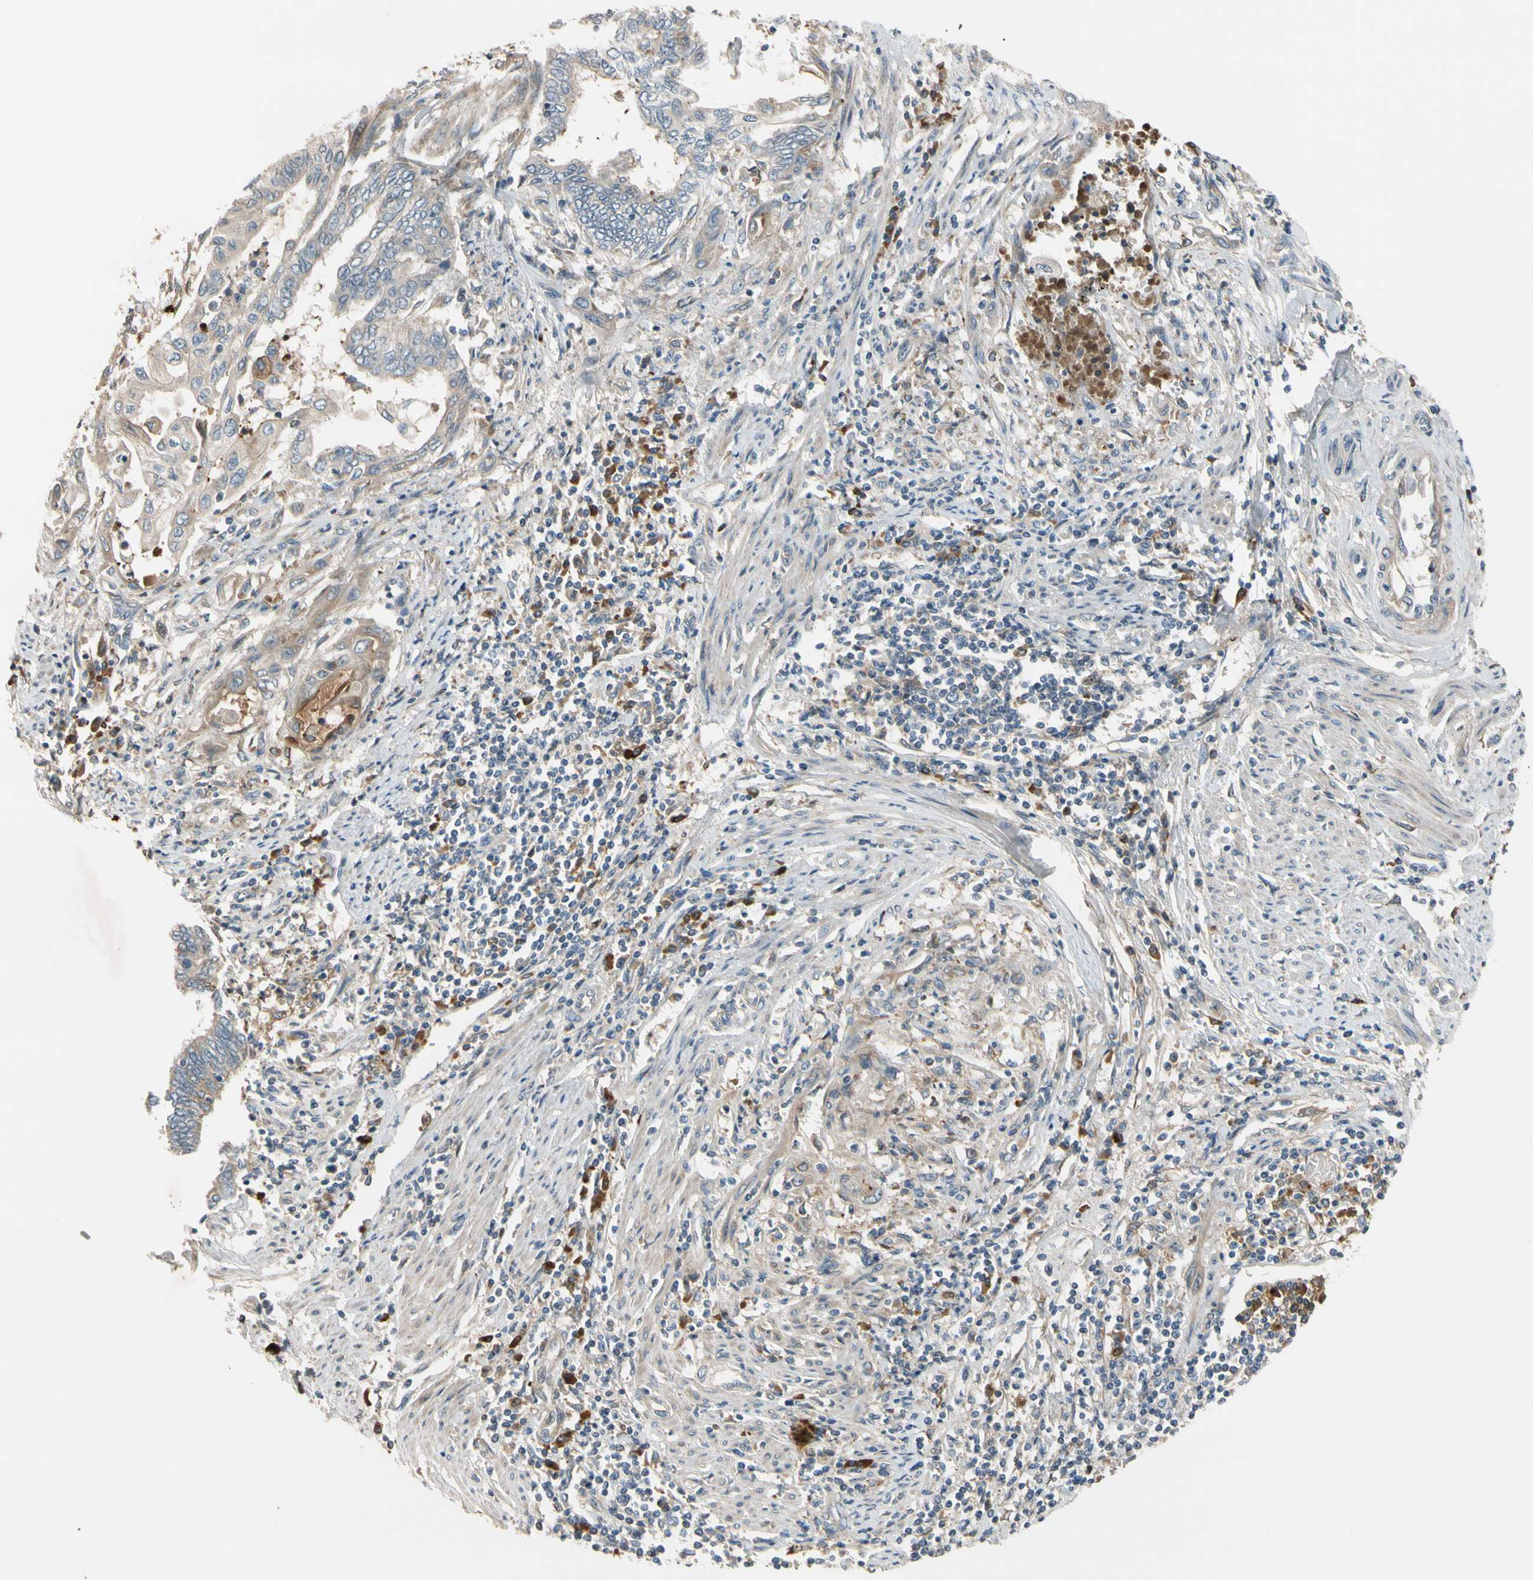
{"staining": {"intensity": "weak", "quantity": ">75%", "location": "cytoplasmic/membranous"}, "tissue": "endometrial cancer", "cell_type": "Tumor cells", "image_type": "cancer", "snomed": [{"axis": "morphology", "description": "Adenocarcinoma, NOS"}, {"axis": "topography", "description": "Uterus"}, {"axis": "topography", "description": "Endometrium"}], "caption": "Protein expression analysis of adenocarcinoma (endometrial) exhibits weak cytoplasmic/membranous expression in approximately >75% of tumor cells.", "gene": "C4A", "patient": {"sex": "female", "age": 70}}